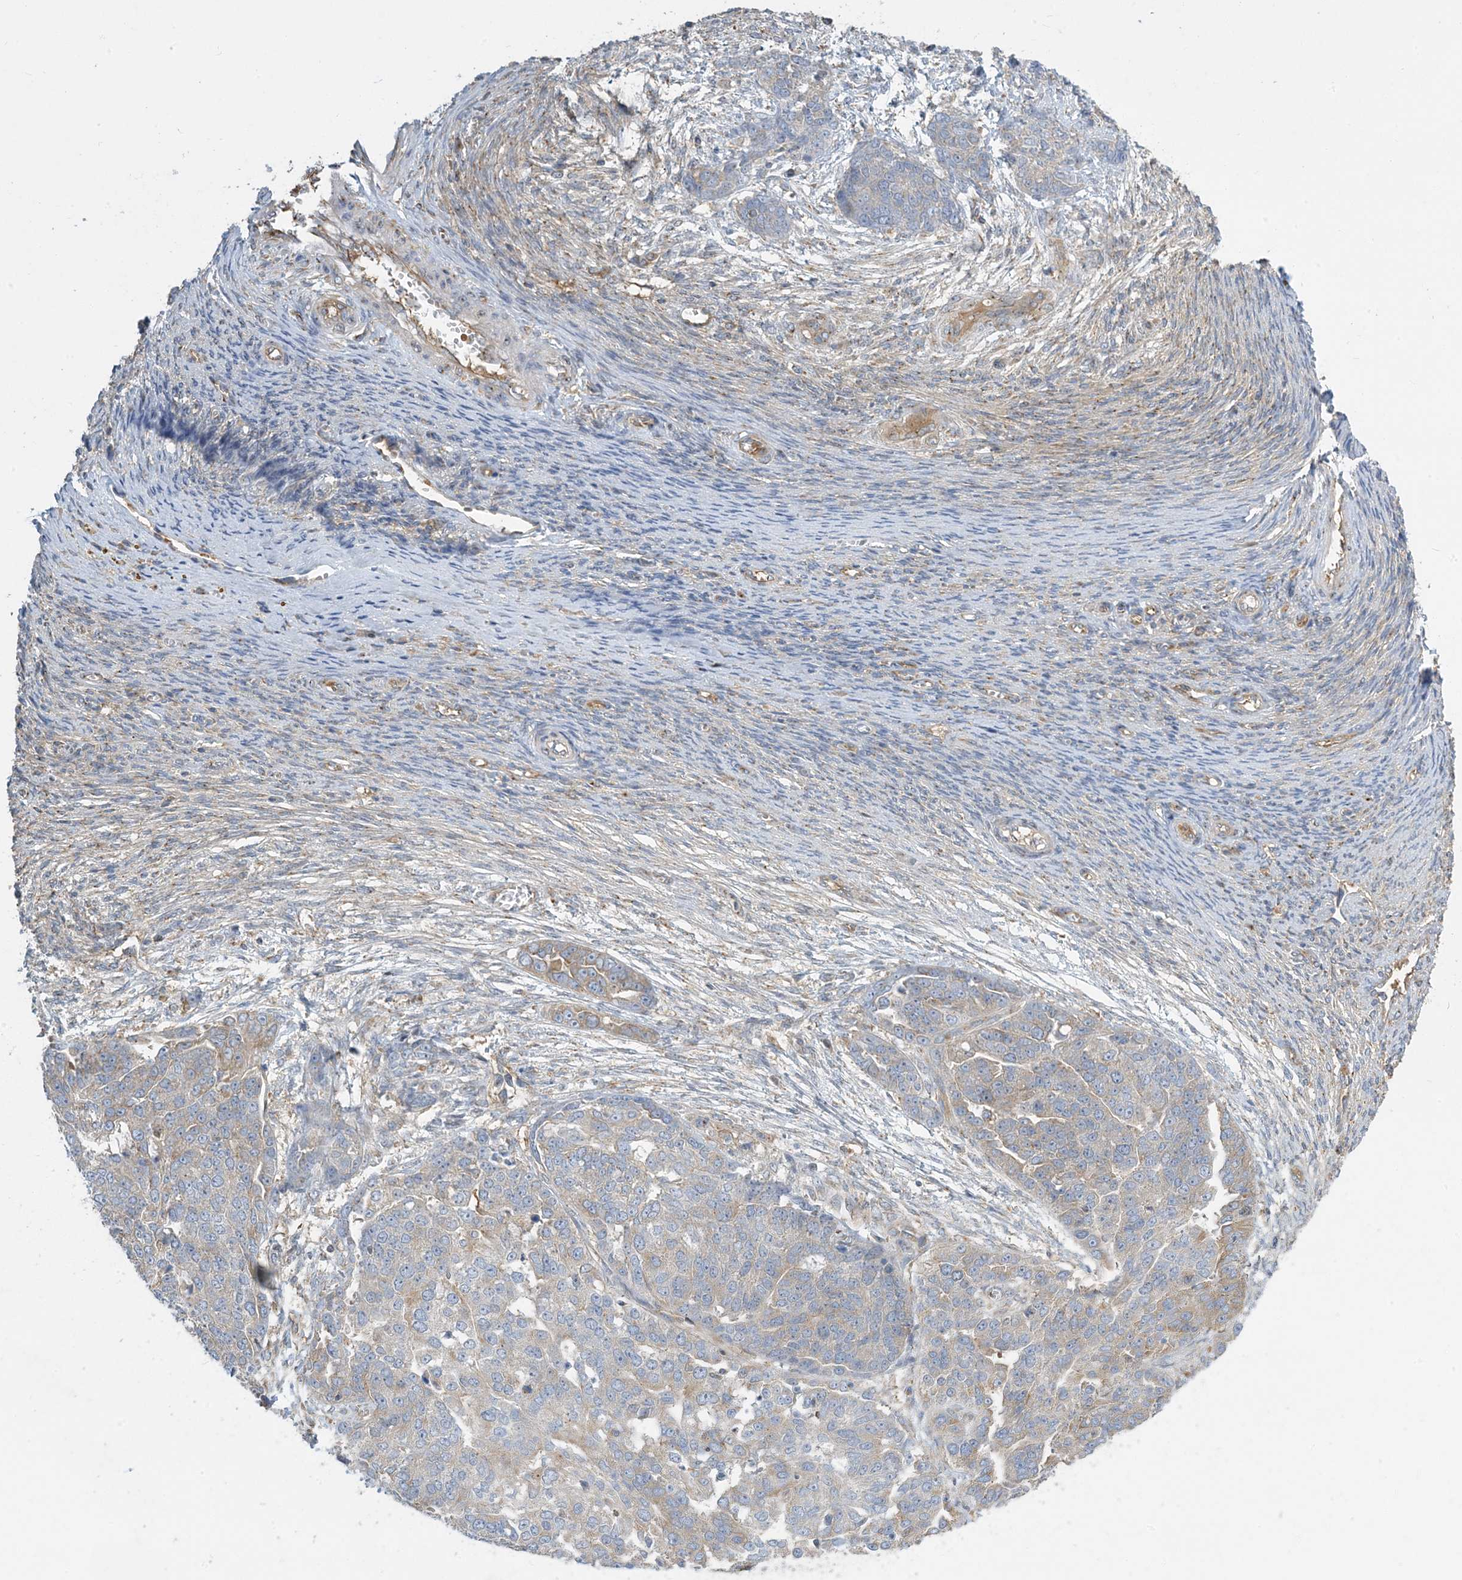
{"staining": {"intensity": "weak", "quantity": "25%-75%", "location": "cytoplasmic/membranous"}, "tissue": "ovarian cancer", "cell_type": "Tumor cells", "image_type": "cancer", "snomed": [{"axis": "morphology", "description": "Cystadenocarcinoma, serous, NOS"}, {"axis": "topography", "description": "Ovary"}], "caption": "This micrograph exhibits ovarian cancer (serous cystadenocarcinoma) stained with immunohistochemistry to label a protein in brown. The cytoplasmic/membranous of tumor cells show weak positivity for the protein. Nuclei are counter-stained blue.", "gene": "SIDT1", "patient": {"sex": "female", "age": 44}}